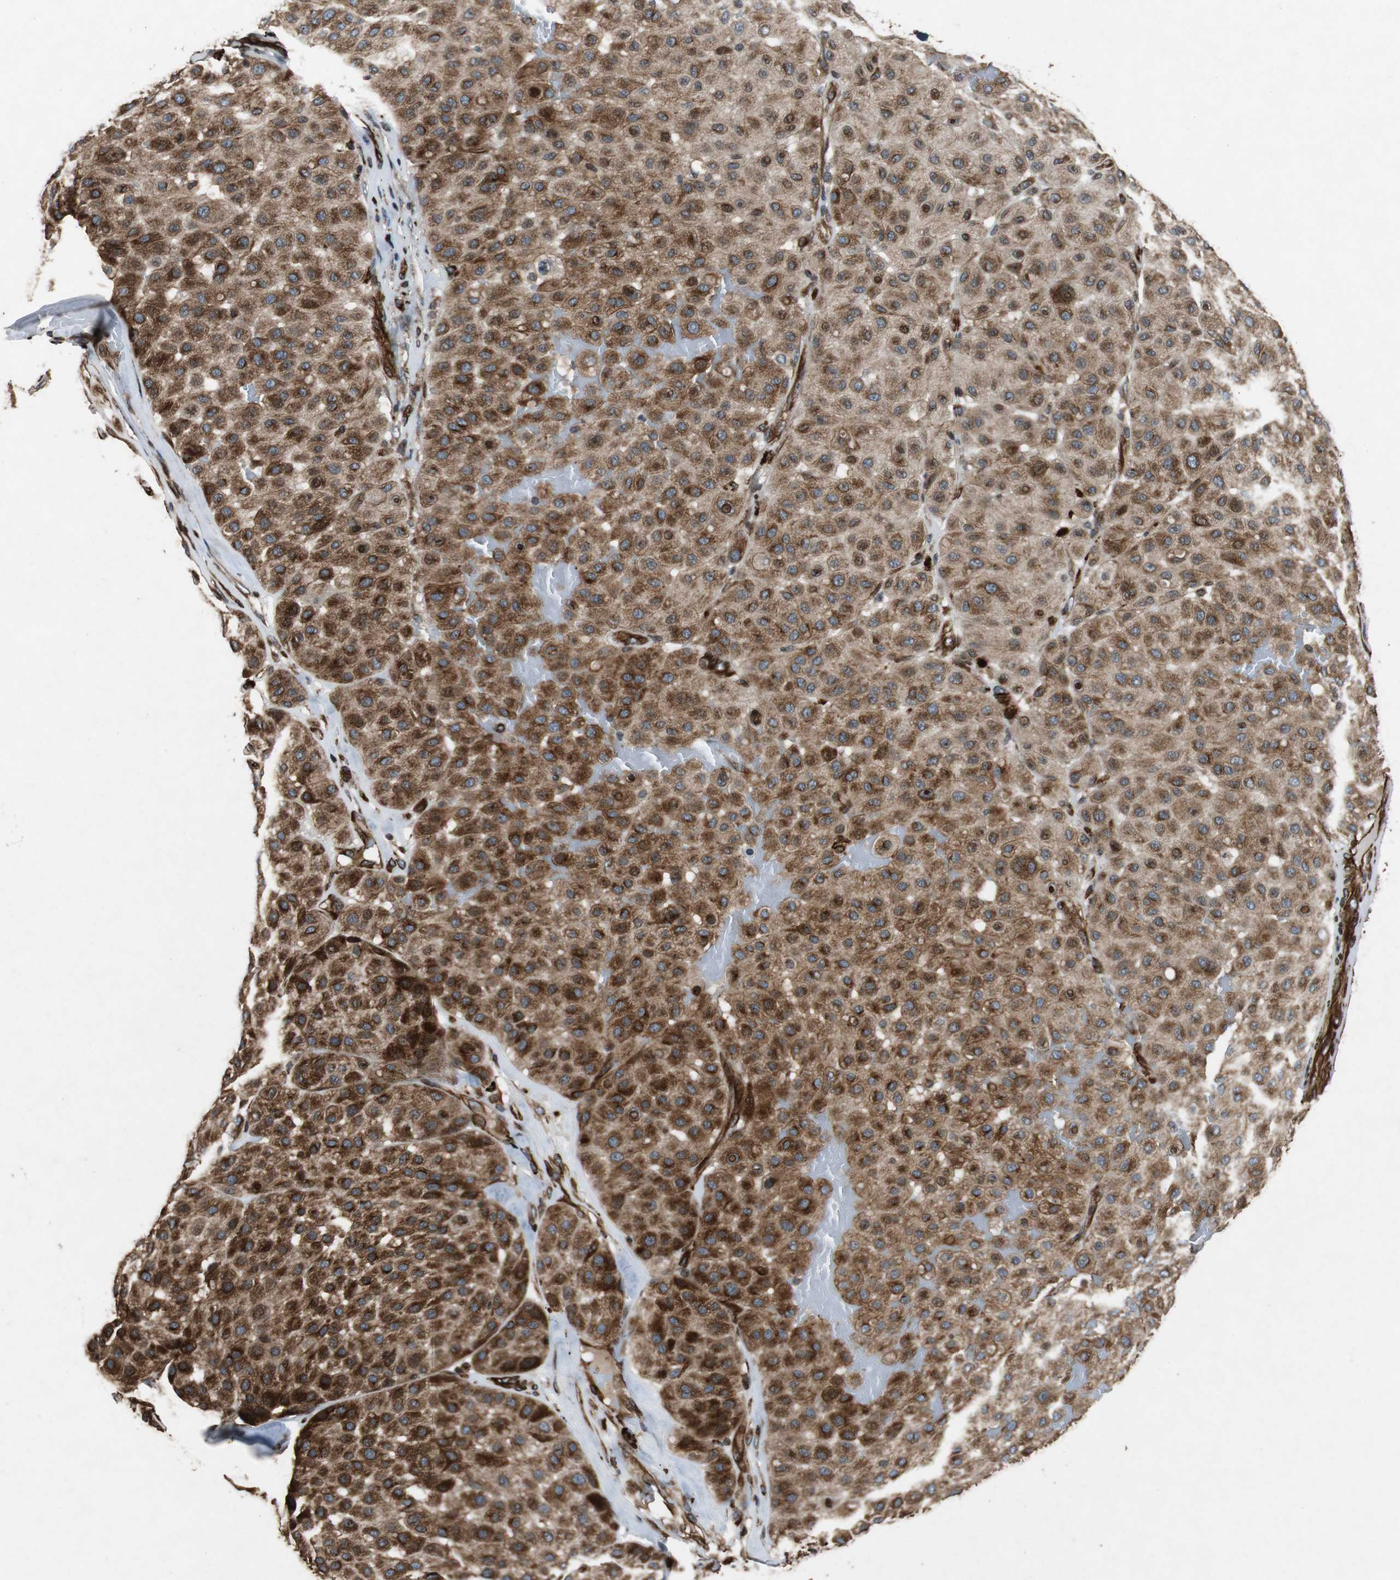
{"staining": {"intensity": "moderate", "quantity": ">75%", "location": "cytoplasmic/membranous"}, "tissue": "melanoma", "cell_type": "Tumor cells", "image_type": "cancer", "snomed": [{"axis": "morphology", "description": "Normal tissue, NOS"}, {"axis": "morphology", "description": "Malignant melanoma, Metastatic site"}, {"axis": "topography", "description": "Skin"}], "caption": "IHC micrograph of neoplastic tissue: human melanoma stained using immunohistochemistry displays medium levels of moderate protein expression localized specifically in the cytoplasmic/membranous of tumor cells, appearing as a cytoplasmic/membranous brown color.", "gene": "TUBA4A", "patient": {"sex": "male", "age": 41}}